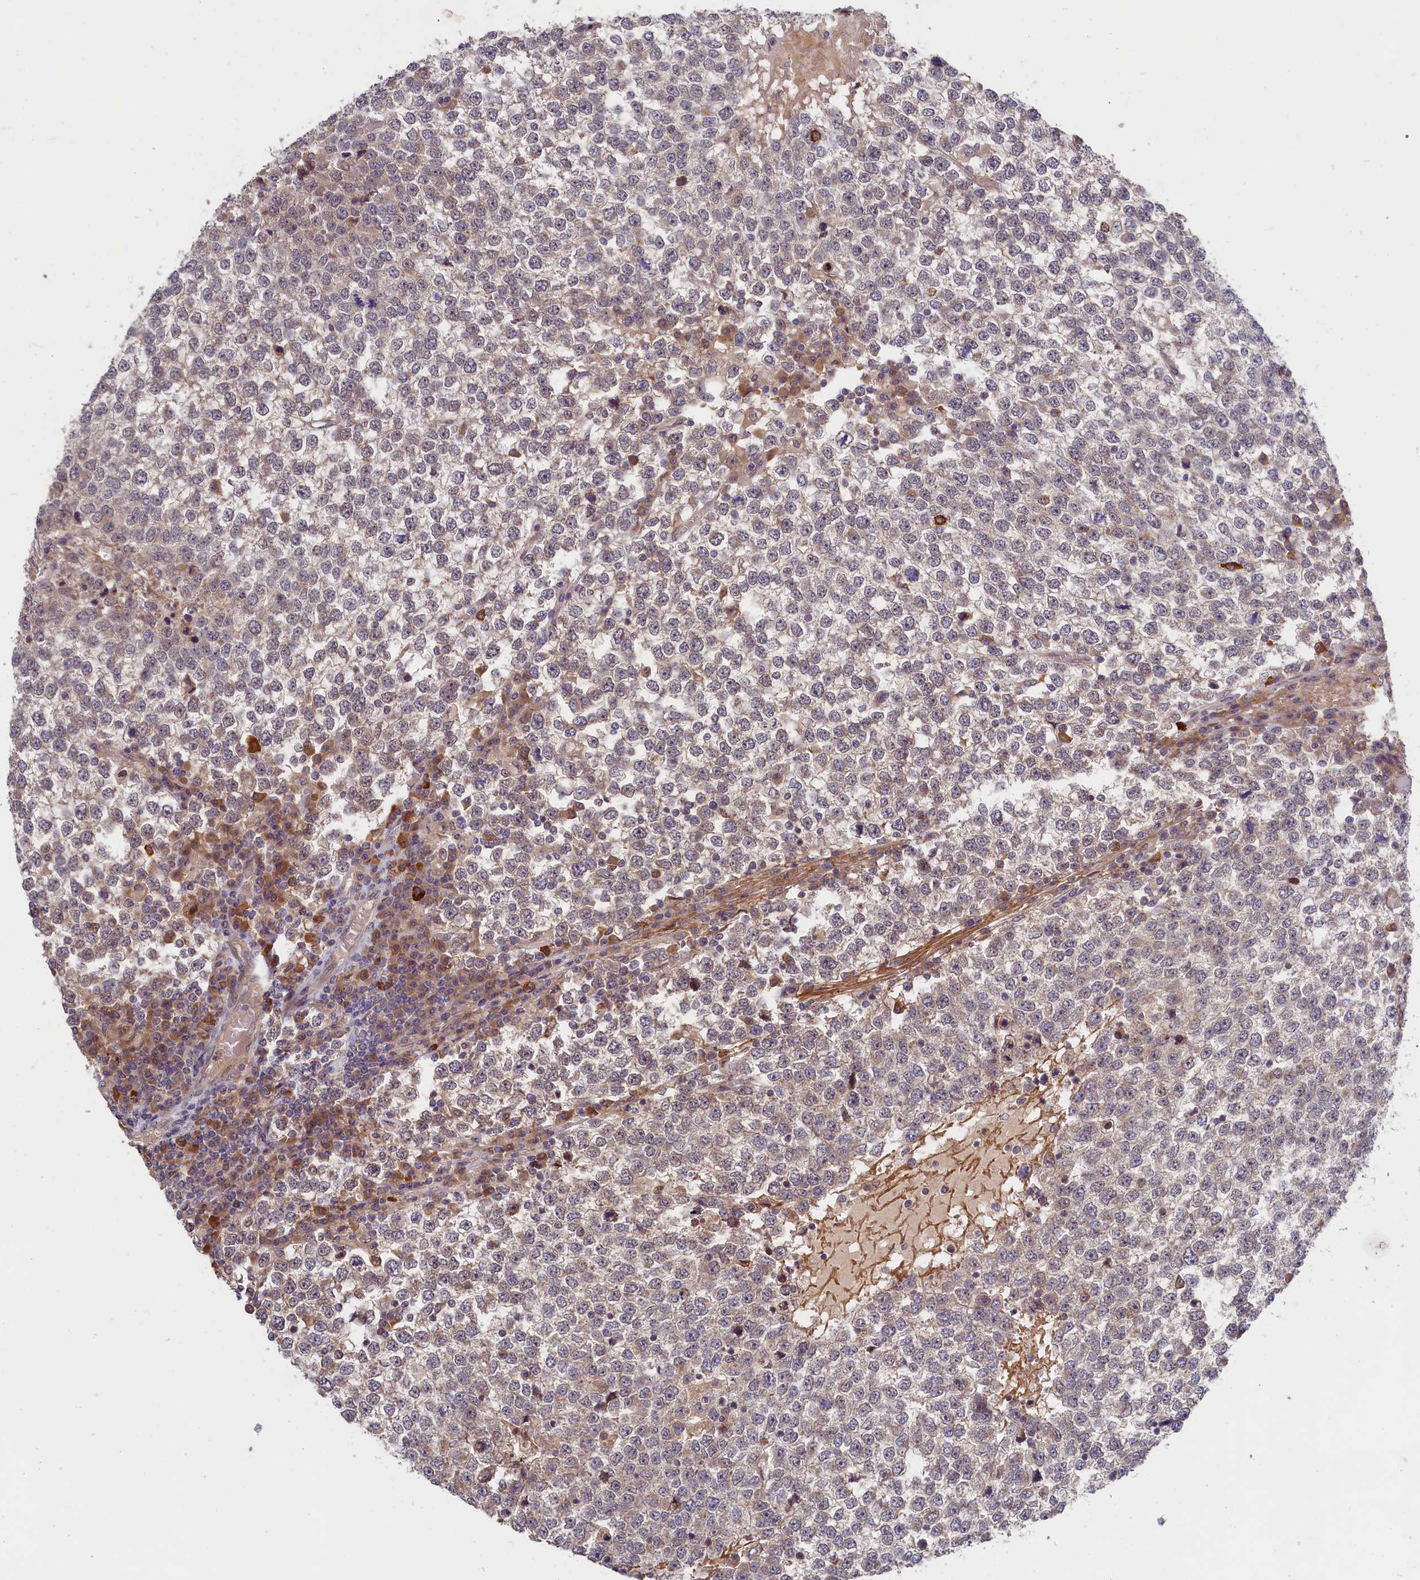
{"staining": {"intensity": "negative", "quantity": "none", "location": "none"}, "tissue": "testis cancer", "cell_type": "Tumor cells", "image_type": "cancer", "snomed": [{"axis": "morphology", "description": "Seminoma, NOS"}, {"axis": "topography", "description": "Testis"}], "caption": "Testis seminoma was stained to show a protein in brown. There is no significant staining in tumor cells.", "gene": "CEP44", "patient": {"sex": "male", "age": 65}}